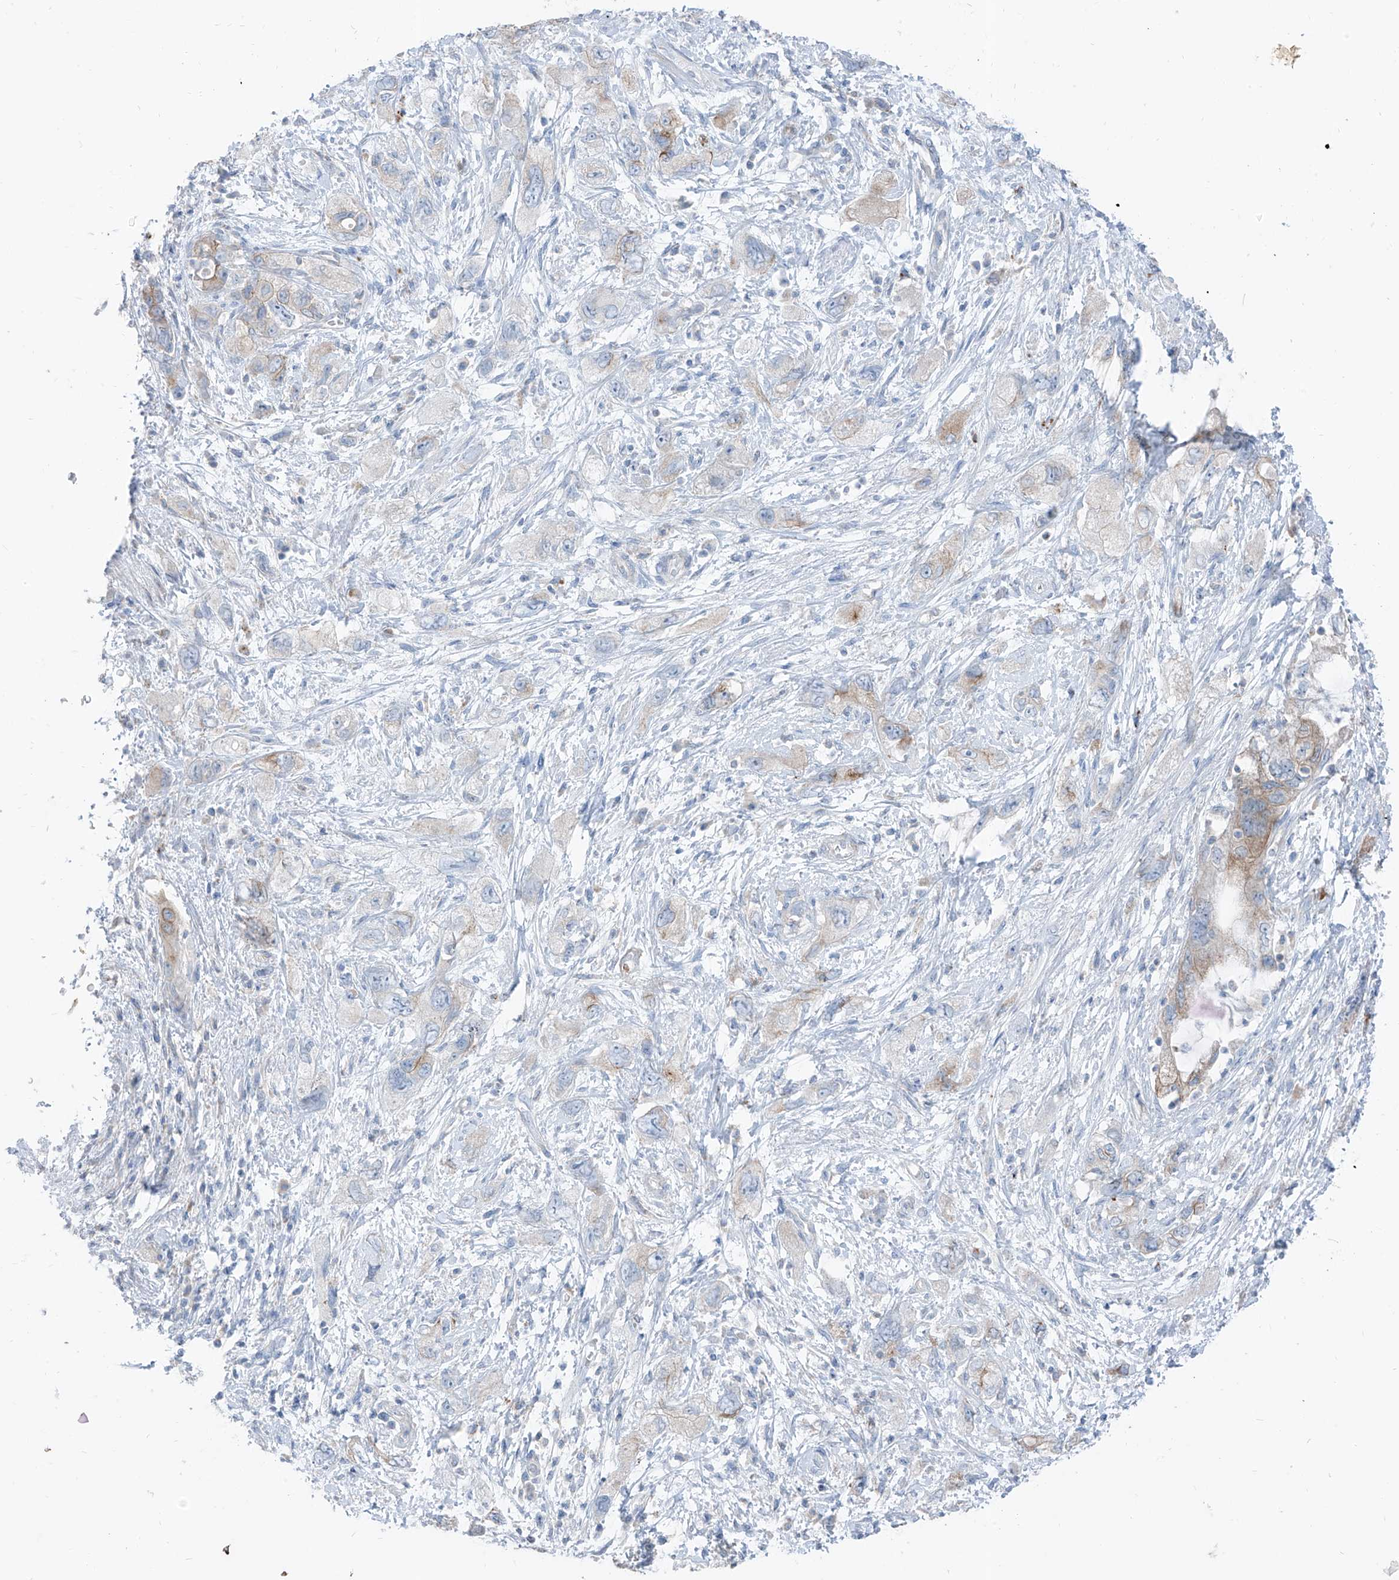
{"staining": {"intensity": "moderate", "quantity": "<25%", "location": "cytoplasmic/membranous"}, "tissue": "pancreatic cancer", "cell_type": "Tumor cells", "image_type": "cancer", "snomed": [{"axis": "morphology", "description": "Adenocarcinoma, NOS"}, {"axis": "topography", "description": "Pancreas"}], "caption": "Adenocarcinoma (pancreatic) stained for a protein (brown) displays moderate cytoplasmic/membranous positive positivity in about <25% of tumor cells.", "gene": "GPR137C", "patient": {"sex": "female", "age": 73}}